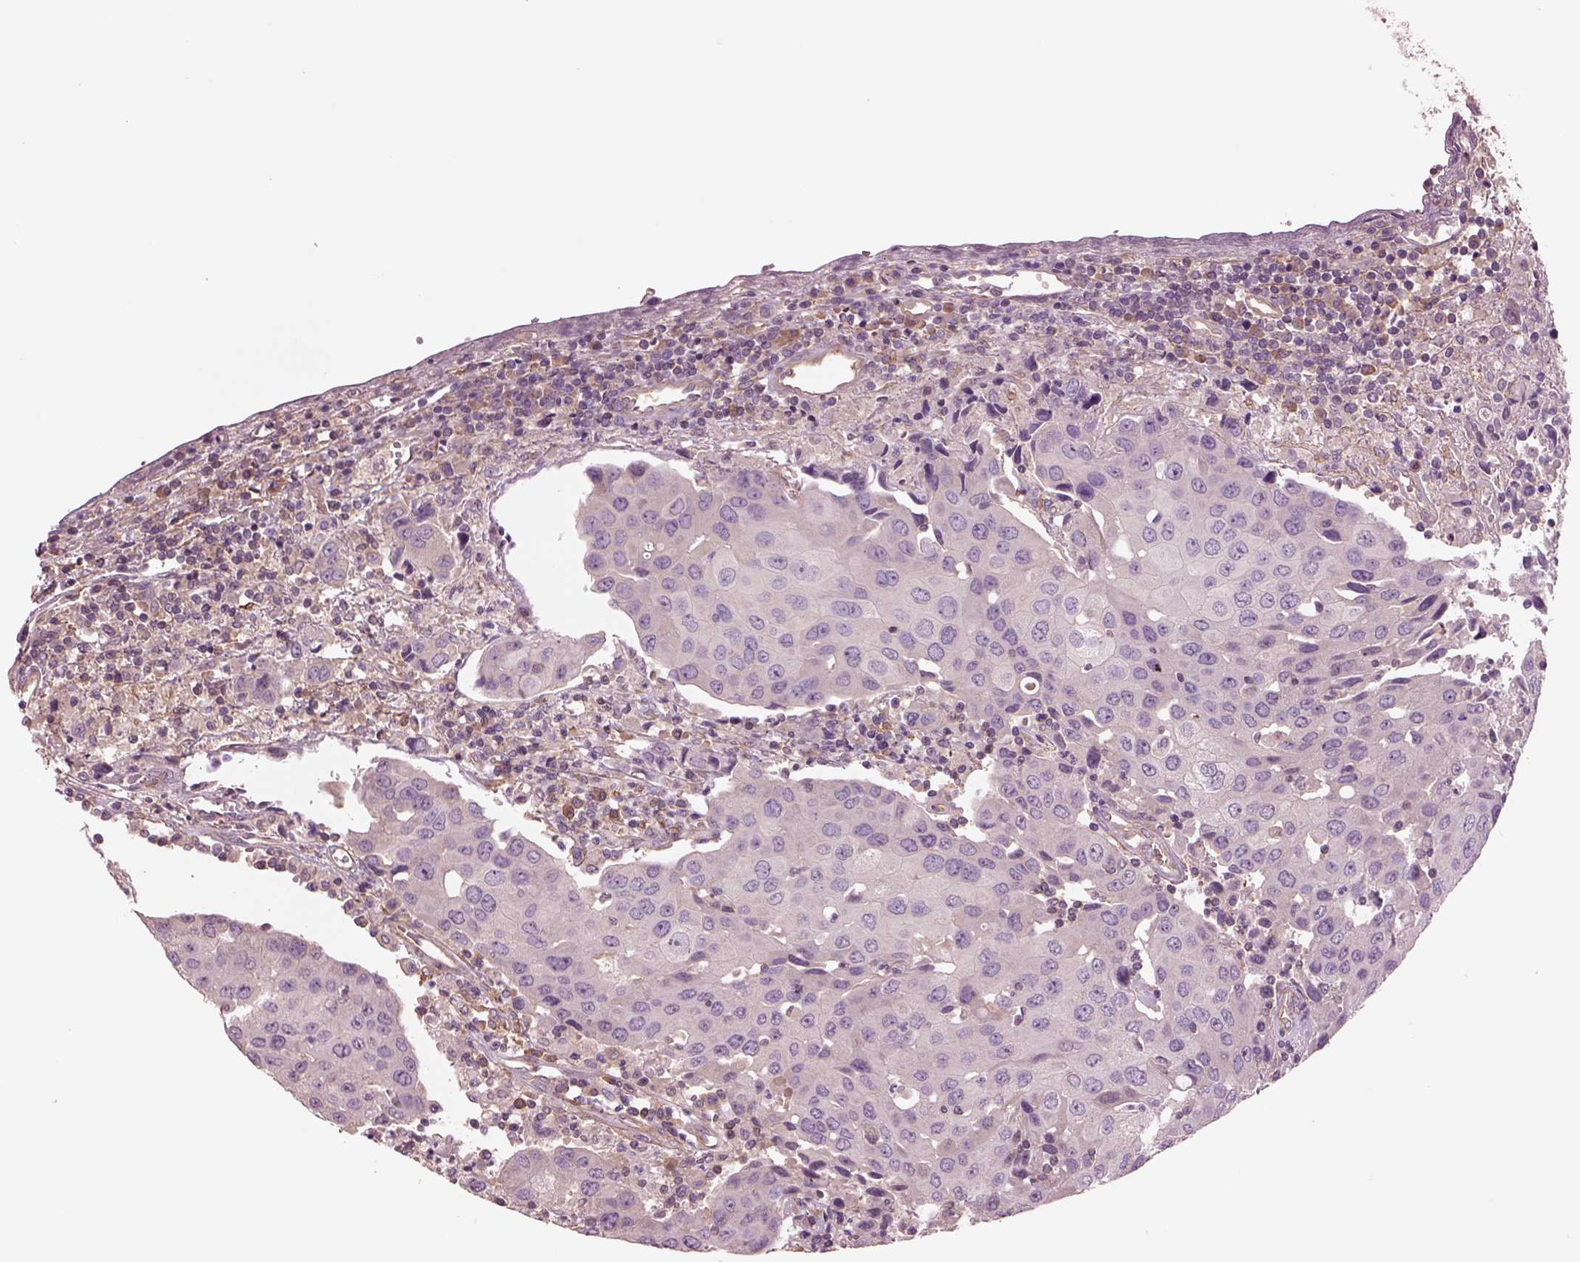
{"staining": {"intensity": "negative", "quantity": "none", "location": "none"}, "tissue": "urothelial cancer", "cell_type": "Tumor cells", "image_type": "cancer", "snomed": [{"axis": "morphology", "description": "Urothelial carcinoma, High grade"}, {"axis": "topography", "description": "Urinary bladder"}], "caption": "A micrograph of human urothelial carcinoma (high-grade) is negative for staining in tumor cells.", "gene": "HTR1B", "patient": {"sex": "female", "age": 85}}